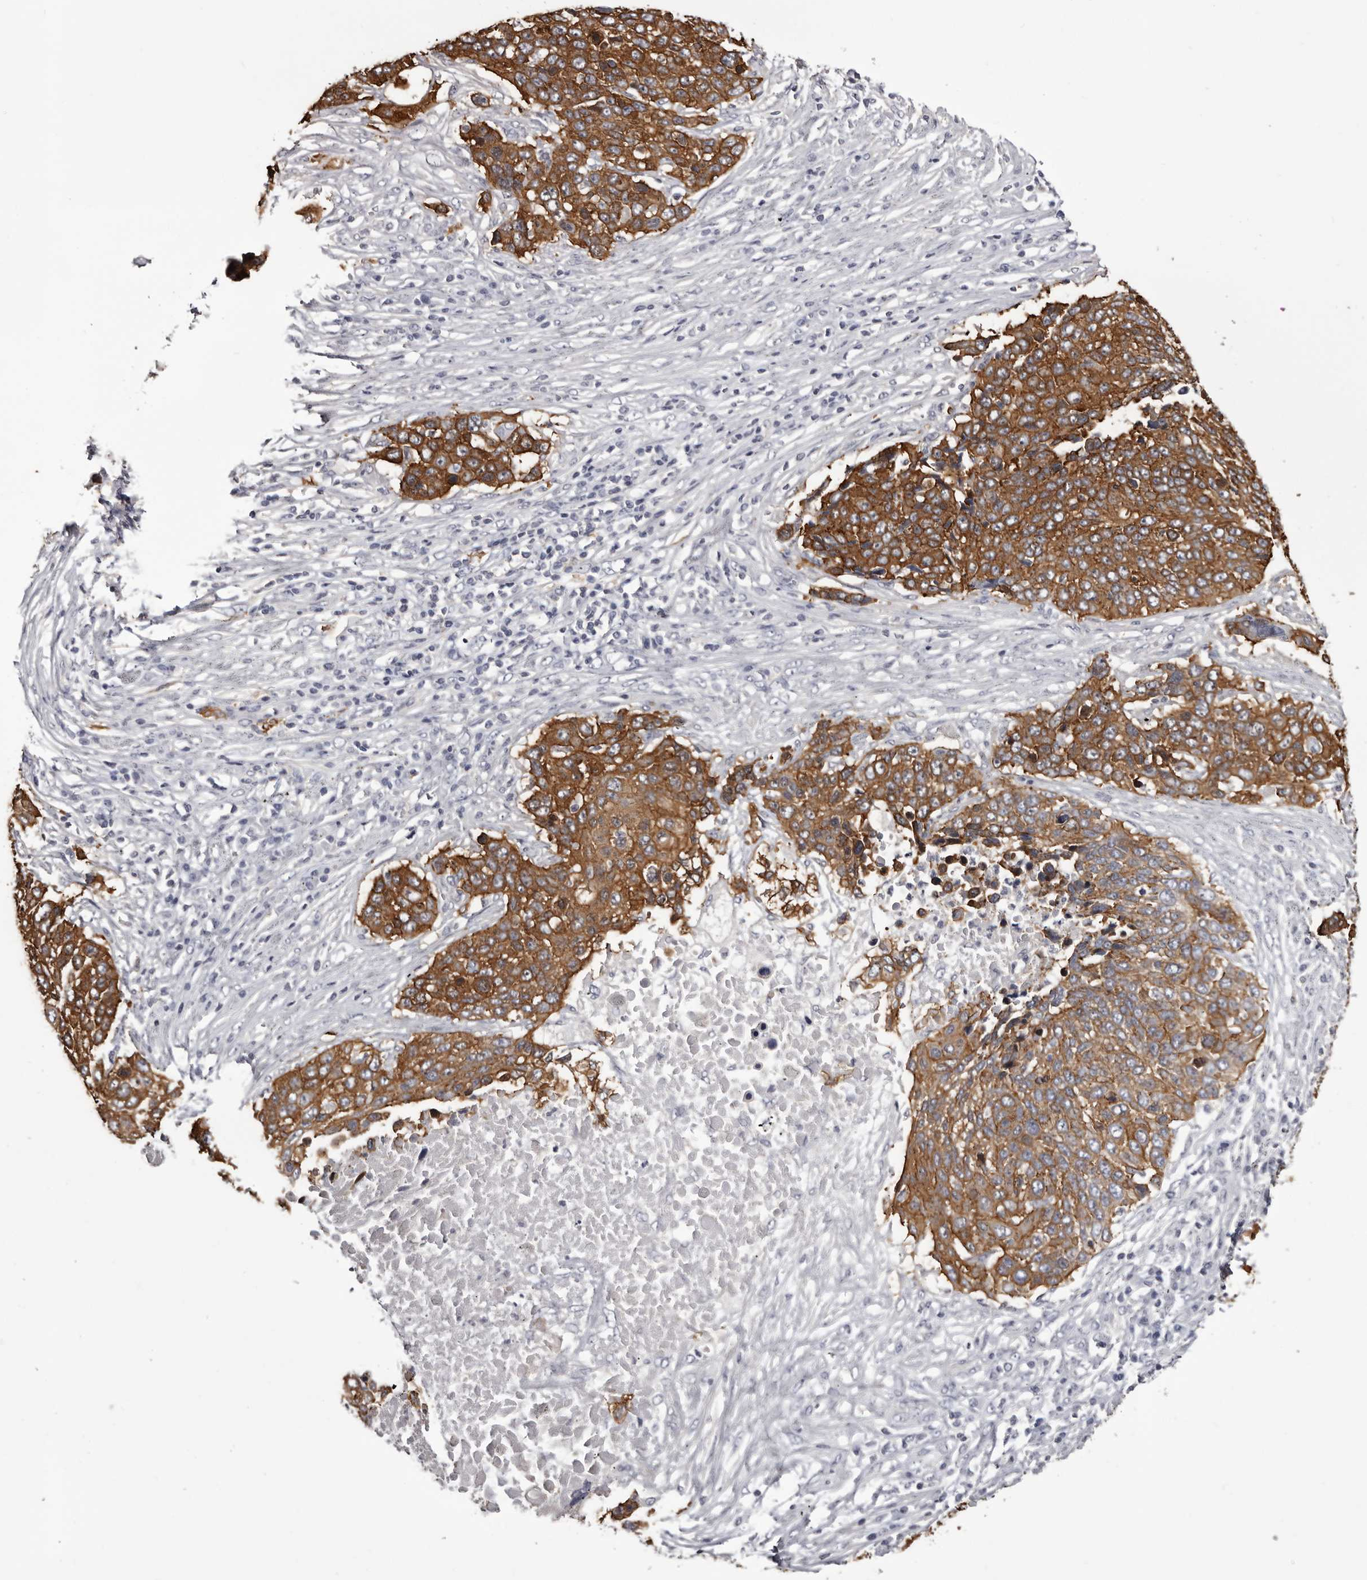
{"staining": {"intensity": "strong", "quantity": ">75%", "location": "cytoplasmic/membranous"}, "tissue": "lung cancer", "cell_type": "Tumor cells", "image_type": "cancer", "snomed": [{"axis": "morphology", "description": "Squamous cell carcinoma, NOS"}, {"axis": "topography", "description": "Lung"}], "caption": "An IHC image of tumor tissue is shown. Protein staining in brown labels strong cytoplasmic/membranous positivity in squamous cell carcinoma (lung) within tumor cells.", "gene": "LAD1", "patient": {"sex": "male", "age": 66}}